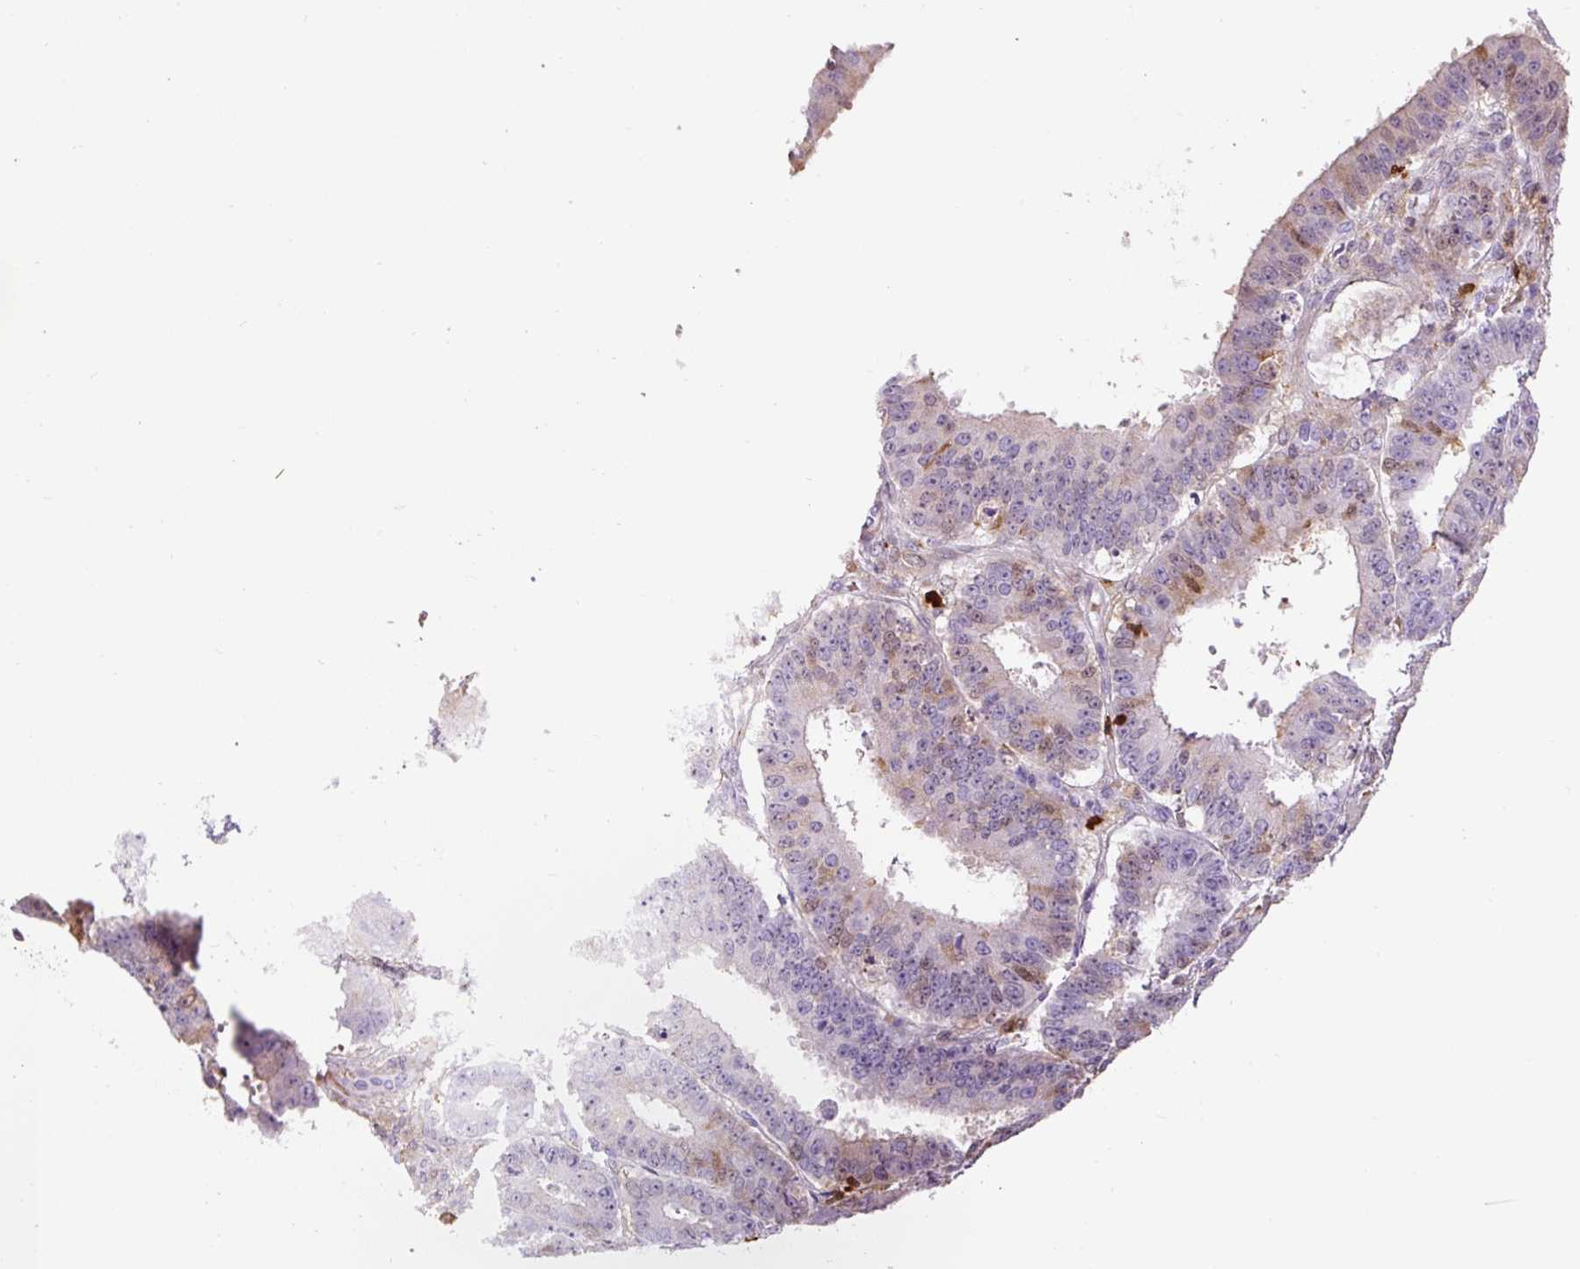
{"staining": {"intensity": "weak", "quantity": "<25%", "location": "cytoplasmic/membranous"}, "tissue": "ovarian cancer", "cell_type": "Tumor cells", "image_type": "cancer", "snomed": [{"axis": "morphology", "description": "Carcinoma, endometroid"}, {"axis": "topography", "description": "Appendix"}, {"axis": "topography", "description": "Ovary"}], "caption": "A histopathology image of human endometroid carcinoma (ovarian) is negative for staining in tumor cells.", "gene": "S100A4", "patient": {"sex": "female", "age": 42}}